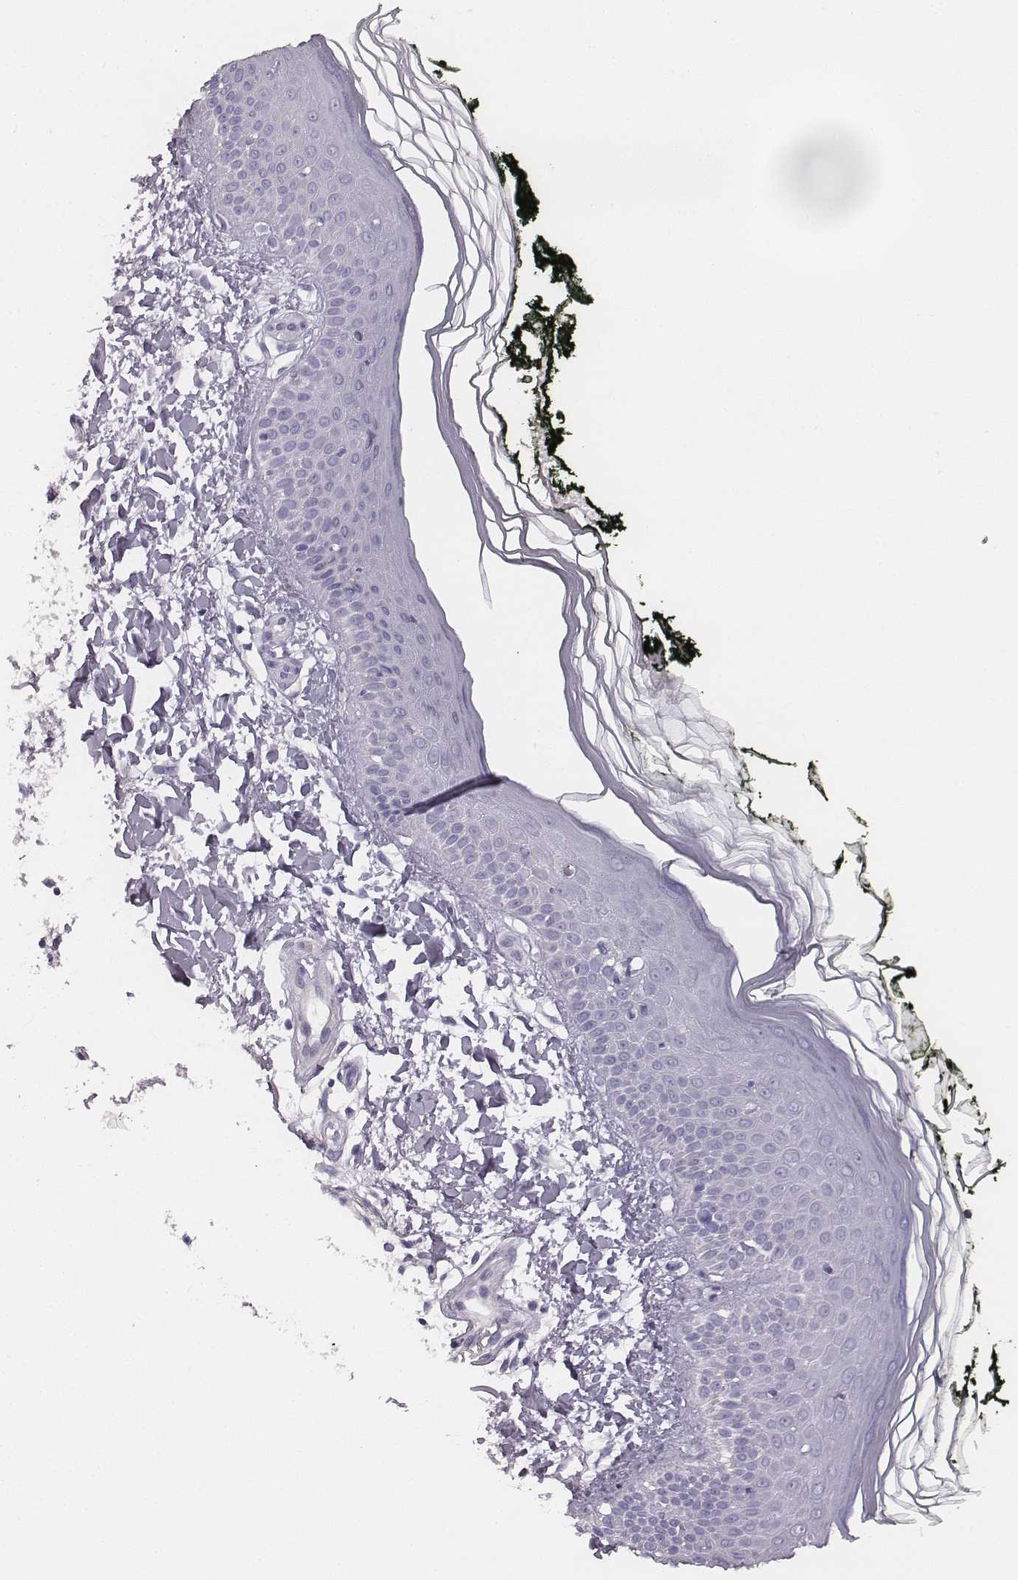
{"staining": {"intensity": "negative", "quantity": "none", "location": "none"}, "tissue": "skin", "cell_type": "Fibroblasts", "image_type": "normal", "snomed": [{"axis": "morphology", "description": "Normal tissue, NOS"}, {"axis": "topography", "description": "Skin"}], "caption": "High power microscopy histopathology image of an IHC histopathology image of benign skin, revealing no significant positivity in fibroblasts. (IHC, brightfield microscopy, high magnification).", "gene": "ADAM7", "patient": {"sex": "female", "age": 62}}